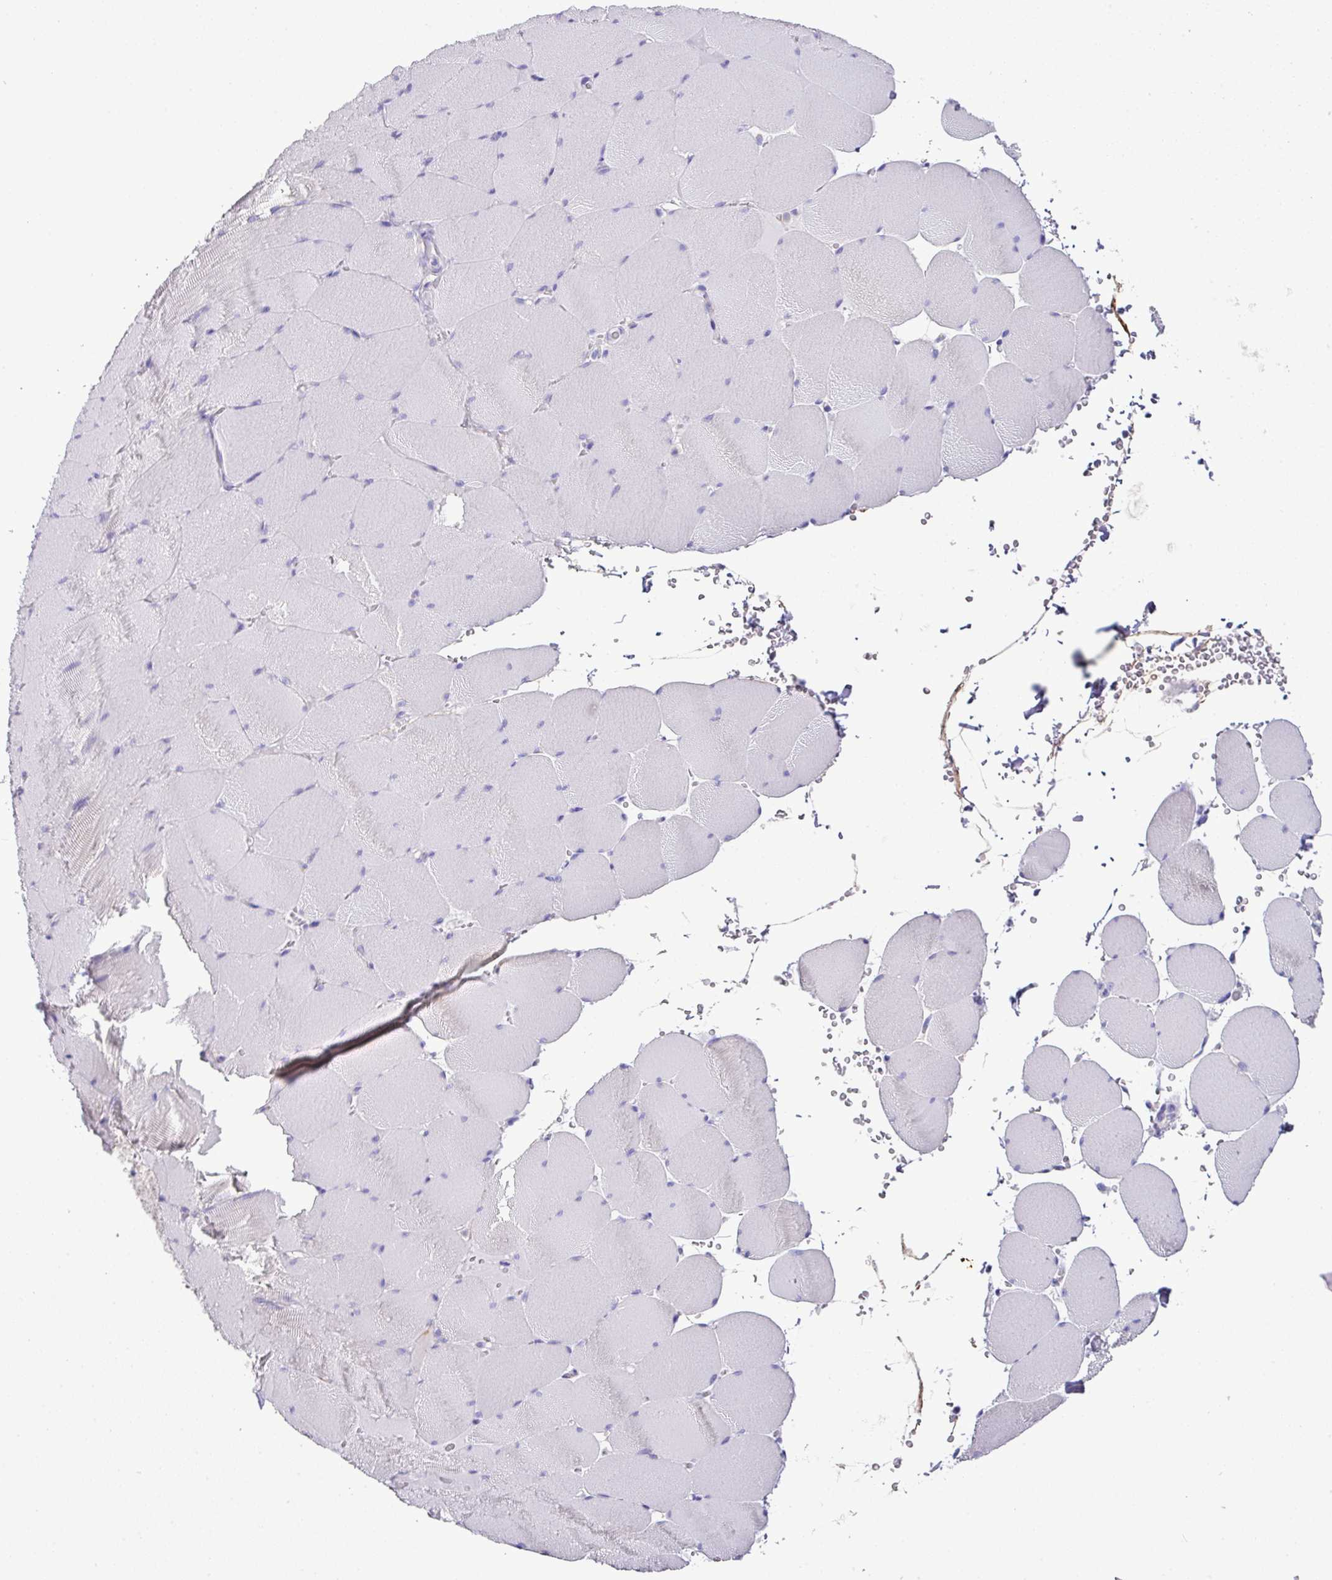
{"staining": {"intensity": "negative", "quantity": "none", "location": "none"}, "tissue": "skeletal muscle", "cell_type": "Myocytes", "image_type": "normal", "snomed": [{"axis": "morphology", "description": "Normal tissue, NOS"}, {"axis": "topography", "description": "Skeletal muscle"}, {"axis": "topography", "description": "Head-Neck"}], "caption": "There is no significant staining in myocytes of skeletal muscle. (Brightfield microscopy of DAB (3,3'-diaminobenzidine) IHC at high magnification).", "gene": "PGAP4", "patient": {"sex": "male", "age": 66}}